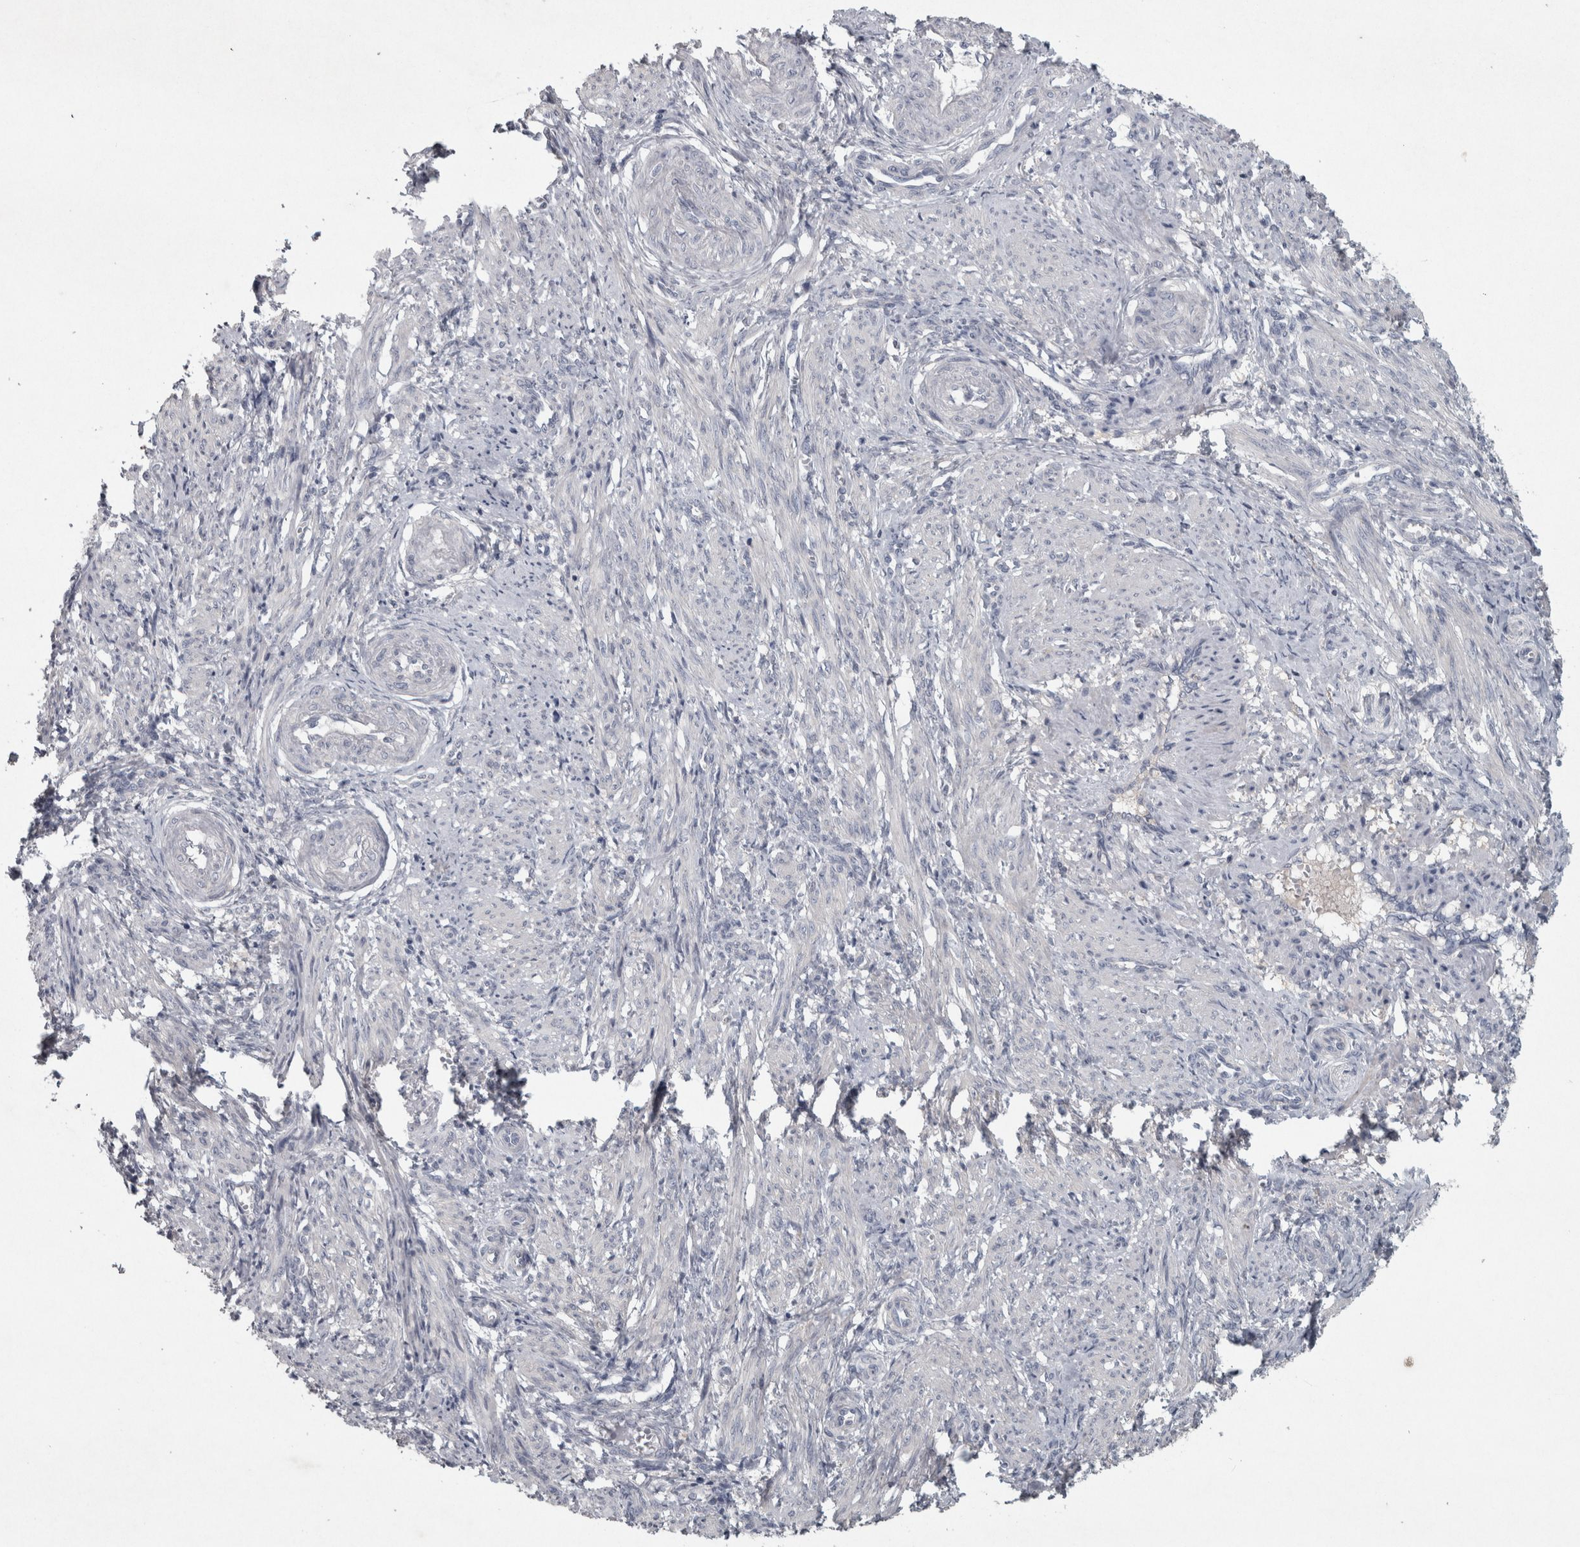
{"staining": {"intensity": "negative", "quantity": "none", "location": "none"}, "tissue": "smooth muscle", "cell_type": "Smooth muscle cells", "image_type": "normal", "snomed": [{"axis": "morphology", "description": "Normal tissue, NOS"}, {"axis": "topography", "description": "Endometrium"}], "caption": "High power microscopy image of an immunohistochemistry (IHC) image of benign smooth muscle, revealing no significant expression in smooth muscle cells. Nuclei are stained in blue.", "gene": "ENPP7", "patient": {"sex": "female", "age": 33}}